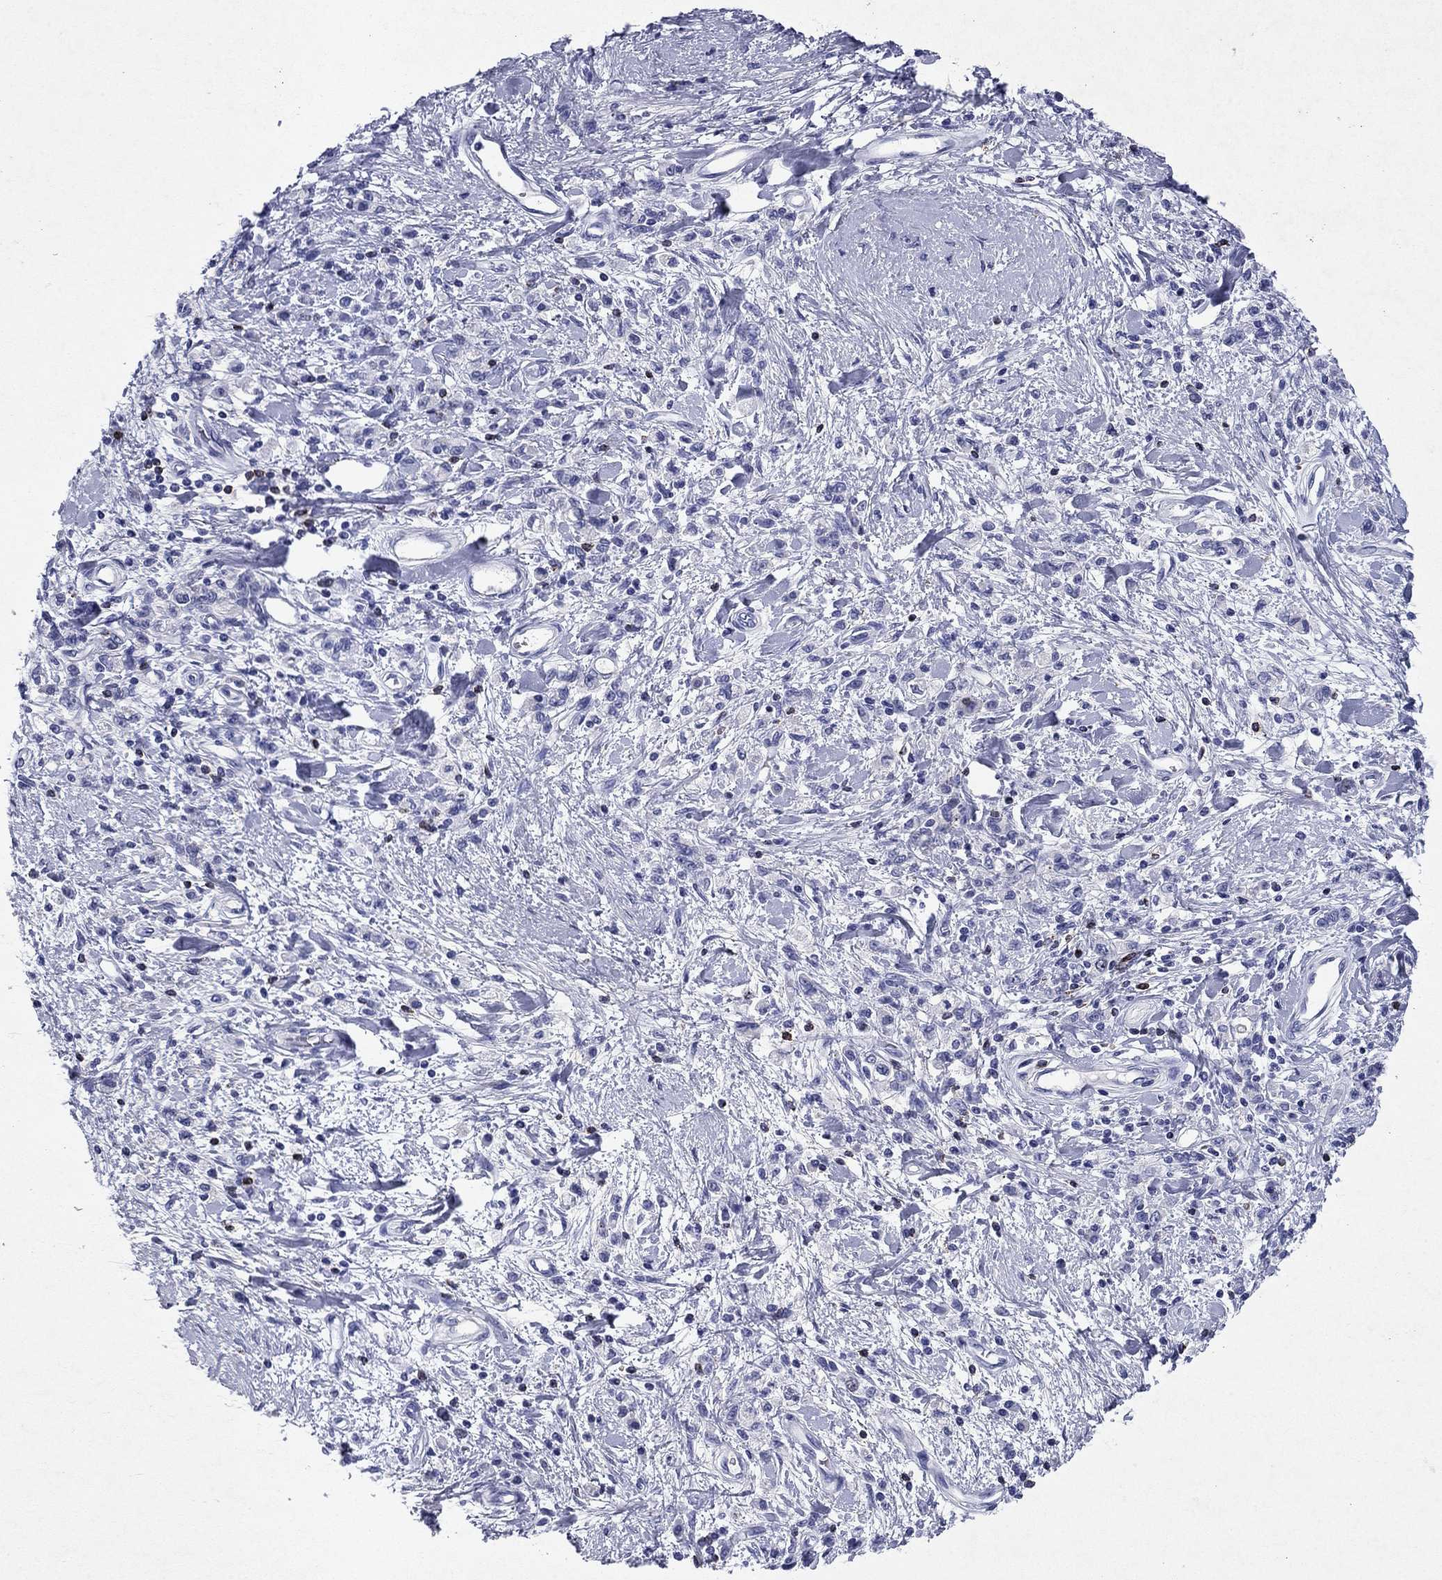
{"staining": {"intensity": "negative", "quantity": "none", "location": "none"}, "tissue": "stomach cancer", "cell_type": "Tumor cells", "image_type": "cancer", "snomed": [{"axis": "morphology", "description": "Adenocarcinoma, NOS"}, {"axis": "topography", "description": "Stomach"}], "caption": "Immunohistochemistry of human stomach cancer exhibits no positivity in tumor cells. Brightfield microscopy of immunohistochemistry stained with DAB (brown) and hematoxylin (blue), captured at high magnification.", "gene": "GZMK", "patient": {"sex": "male", "age": 77}}